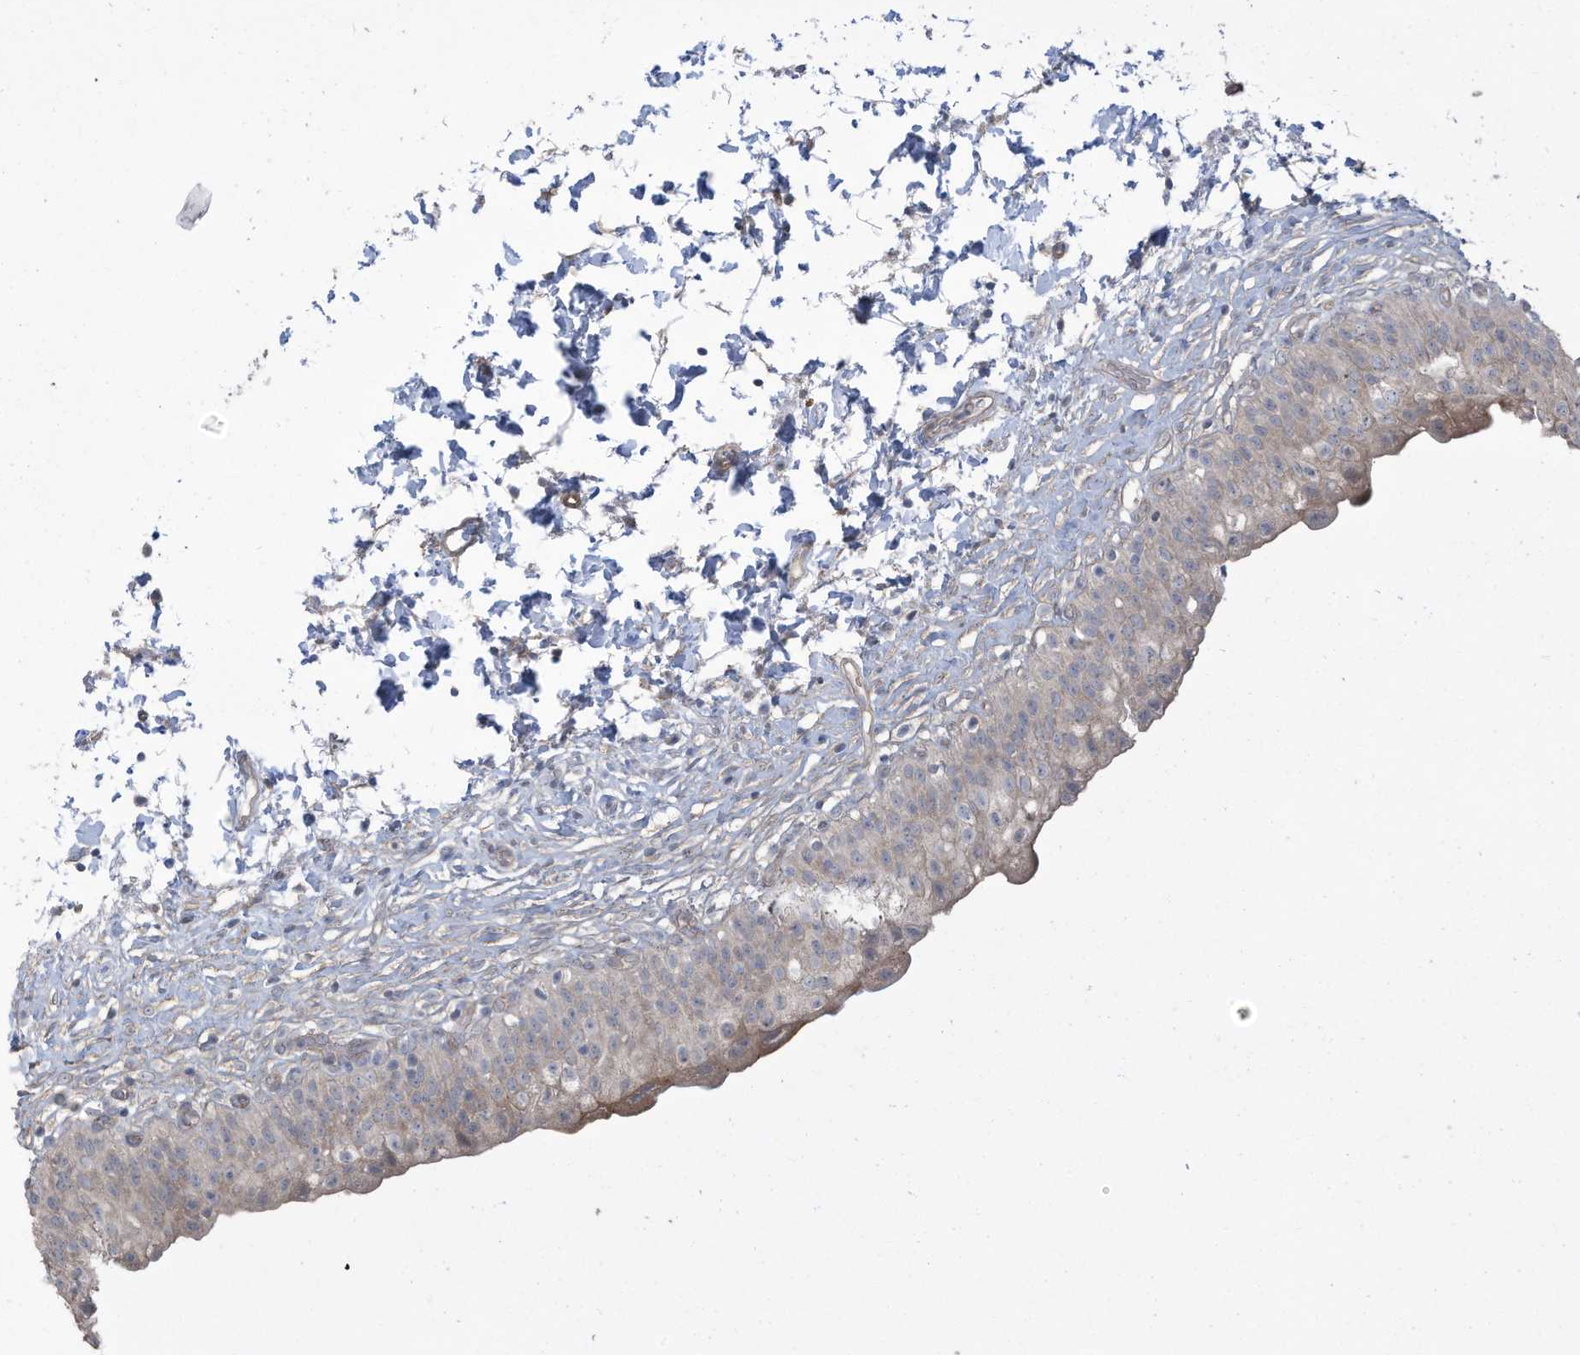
{"staining": {"intensity": "weak", "quantity": "25%-75%", "location": "cytoplasmic/membranous"}, "tissue": "urinary bladder", "cell_type": "Urothelial cells", "image_type": "normal", "snomed": [{"axis": "morphology", "description": "Normal tissue, NOS"}, {"axis": "topography", "description": "Urinary bladder"}], "caption": "Protein expression analysis of benign human urinary bladder reveals weak cytoplasmic/membranous positivity in approximately 25%-75% of urothelial cells. Using DAB (3,3'-diaminobenzidine) (brown) and hematoxylin (blue) stains, captured at high magnification using brightfield microscopy.", "gene": "MAGIX", "patient": {"sex": "male", "age": 55}}